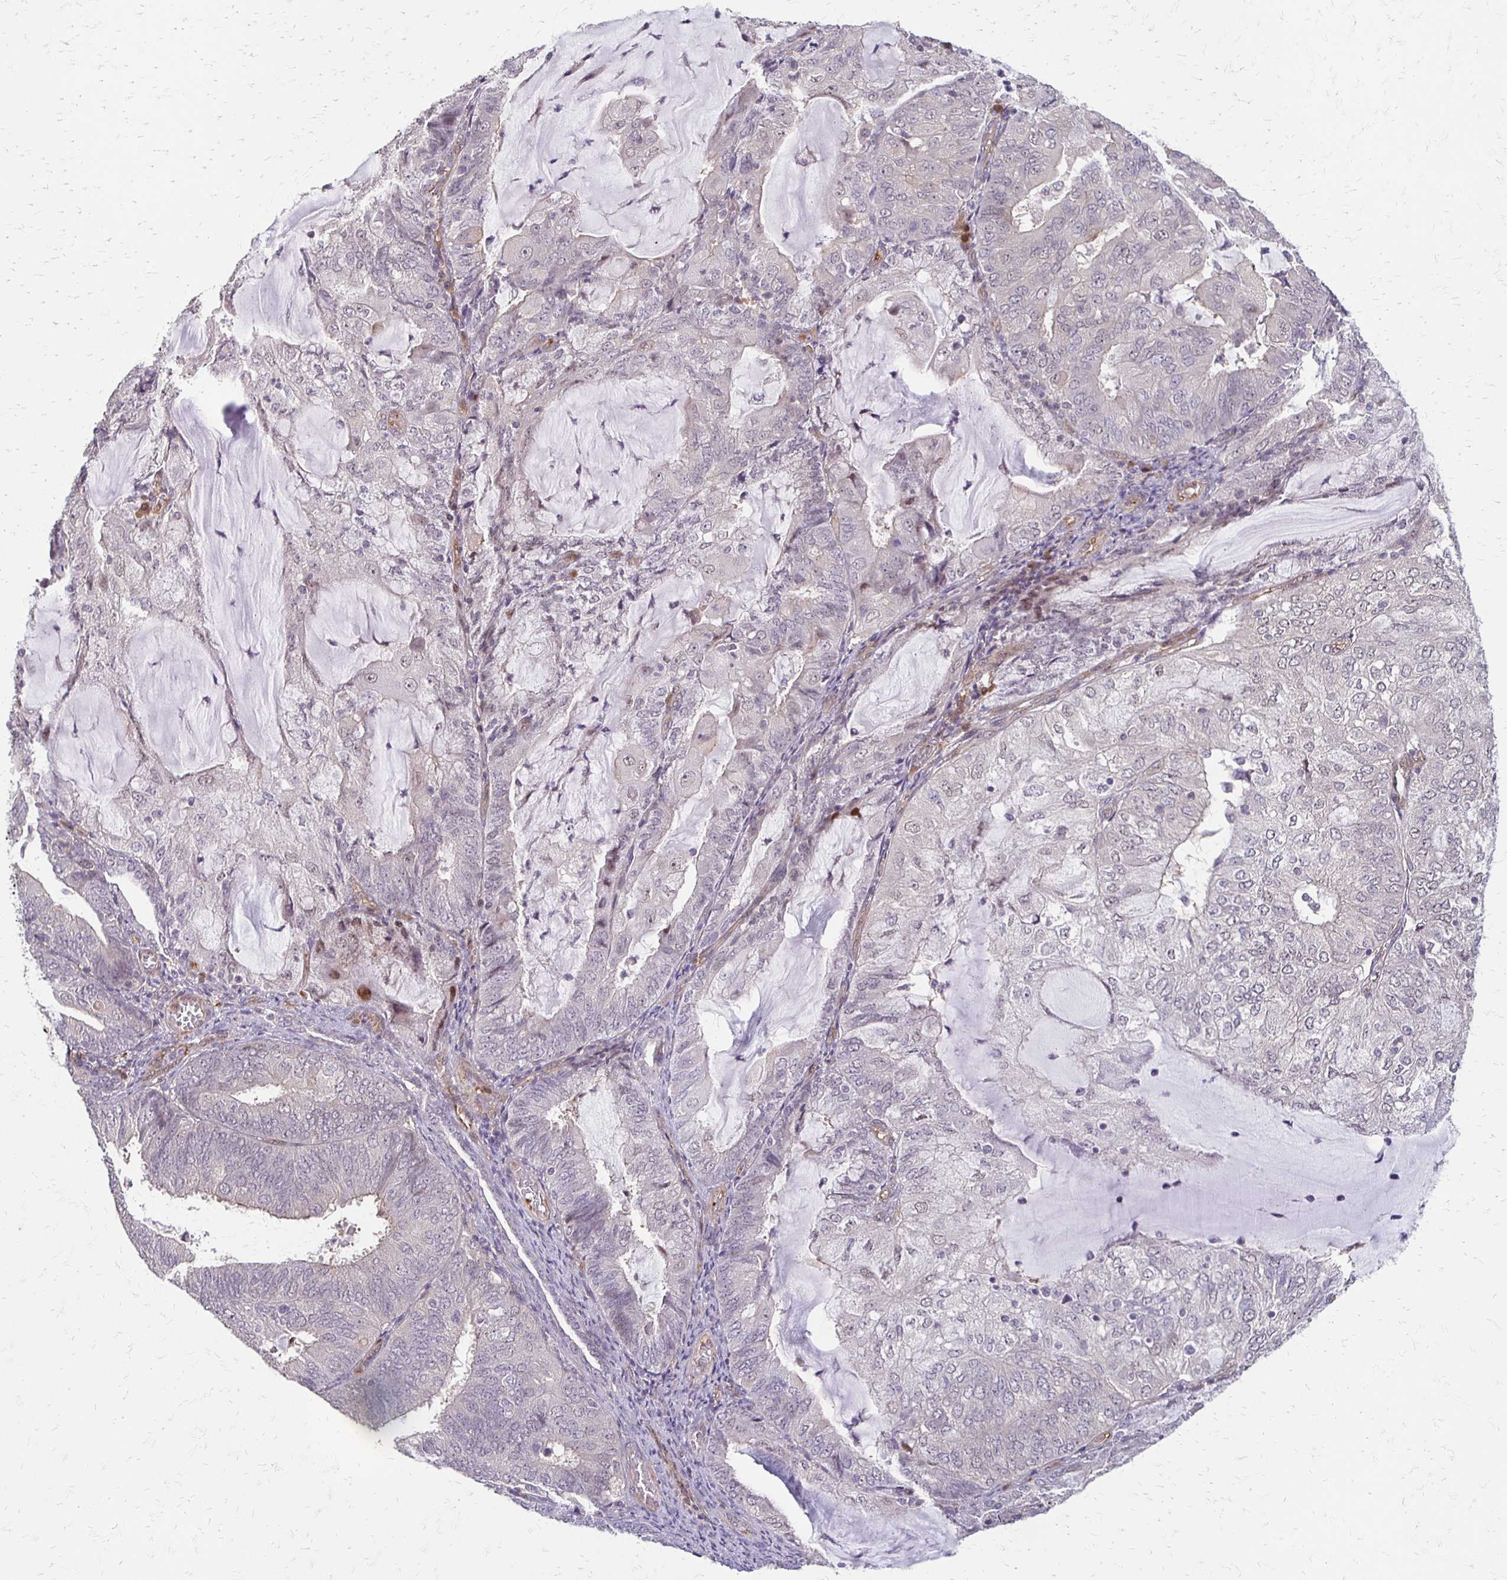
{"staining": {"intensity": "negative", "quantity": "none", "location": "none"}, "tissue": "endometrial cancer", "cell_type": "Tumor cells", "image_type": "cancer", "snomed": [{"axis": "morphology", "description": "Adenocarcinoma, NOS"}, {"axis": "topography", "description": "Endometrium"}], "caption": "DAB (3,3'-diaminobenzidine) immunohistochemical staining of human endometrial cancer (adenocarcinoma) shows no significant positivity in tumor cells.", "gene": "CFL2", "patient": {"sex": "female", "age": 81}}